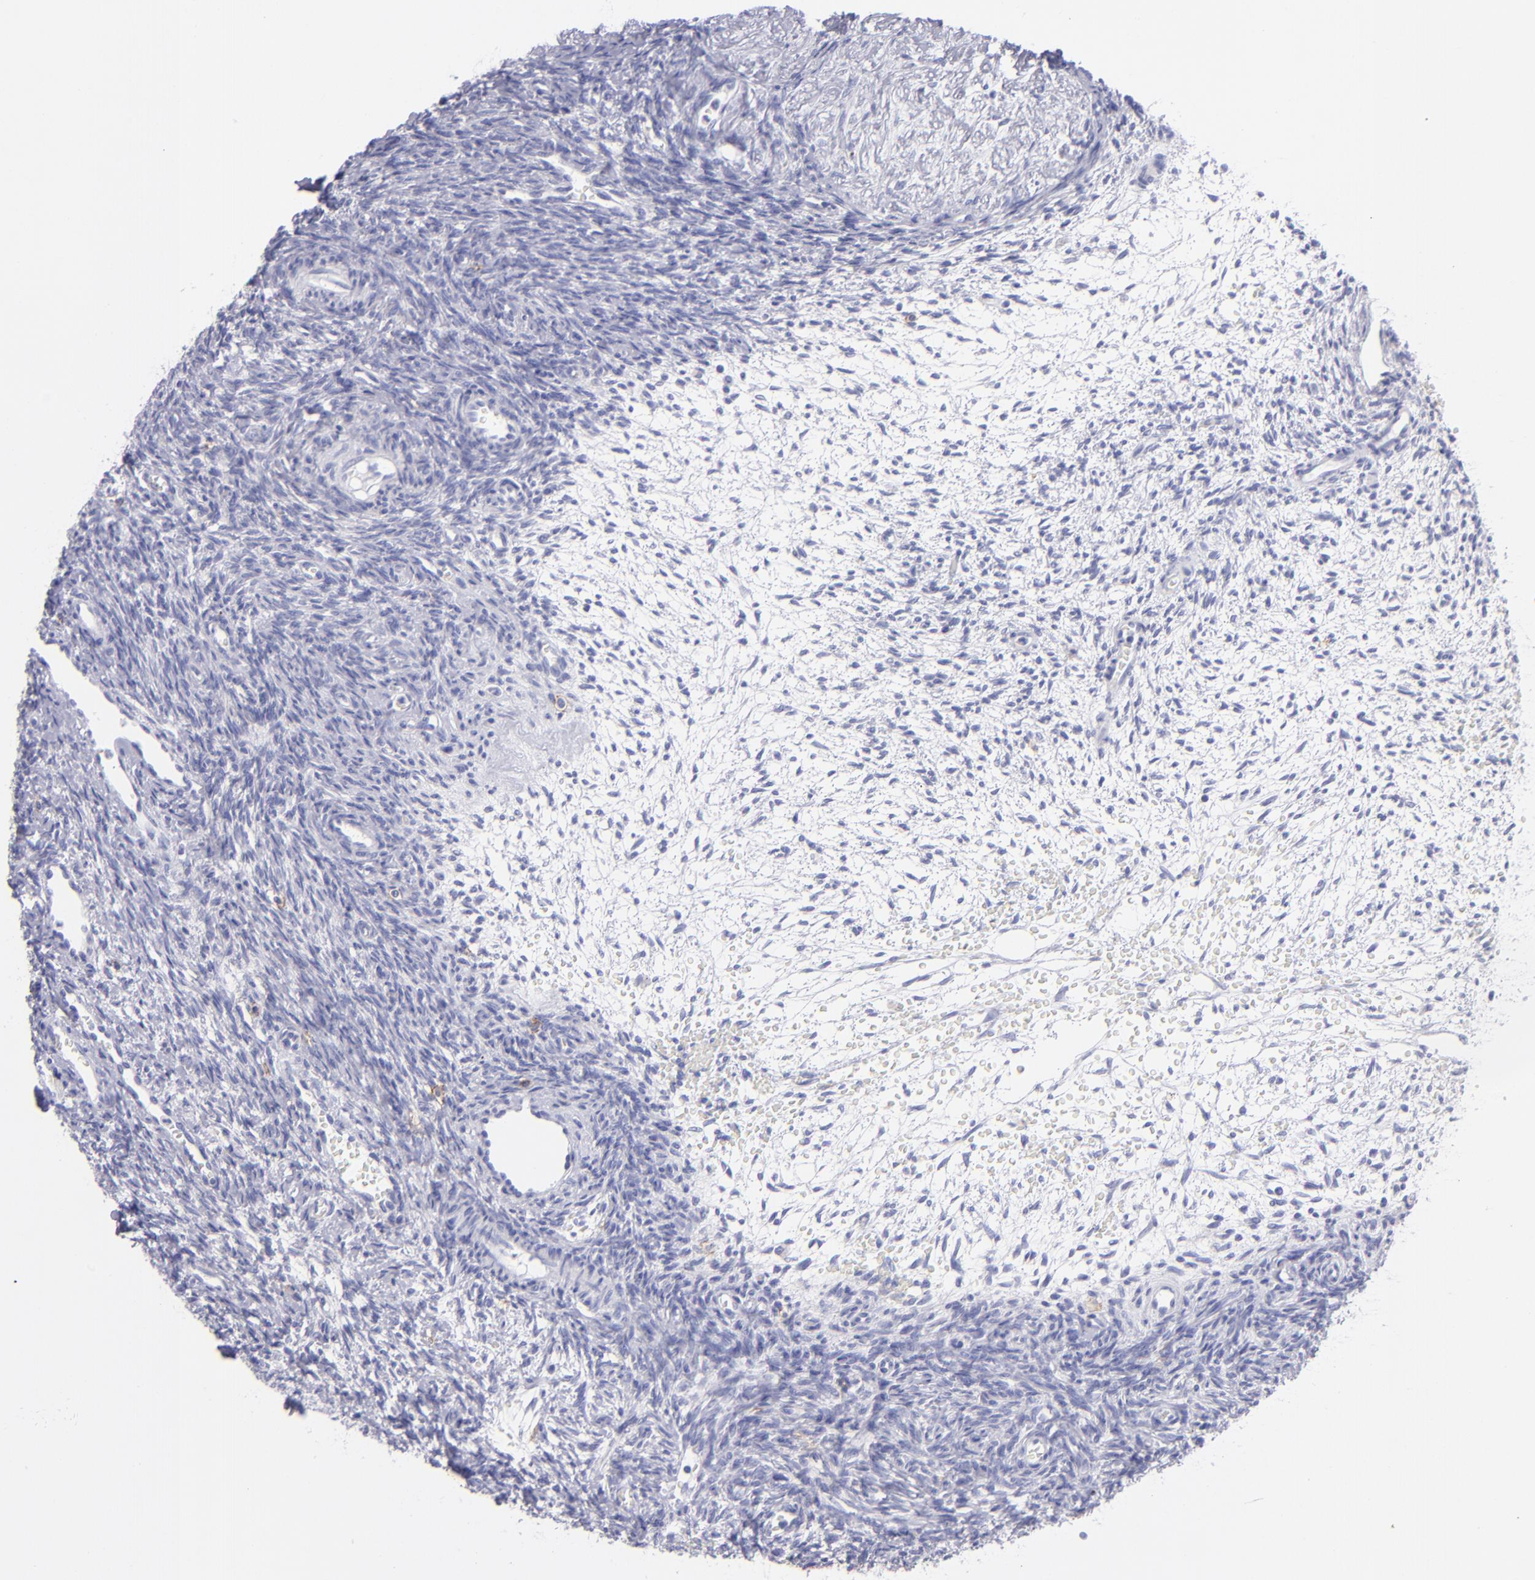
{"staining": {"intensity": "negative", "quantity": "none", "location": "none"}, "tissue": "ovary", "cell_type": "Ovarian stroma cells", "image_type": "normal", "snomed": [{"axis": "morphology", "description": "Normal tissue, NOS"}, {"axis": "topography", "description": "Ovary"}], "caption": "Immunohistochemistry (IHC) histopathology image of benign ovary: ovary stained with DAB (3,3'-diaminobenzidine) shows no significant protein staining in ovarian stroma cells. The staining is performed using DAB brown chromogen with nuclei counter-stained in using hematoxylin.", "gene": "CD82", "patient": {"sex": "female", "age": 39}}